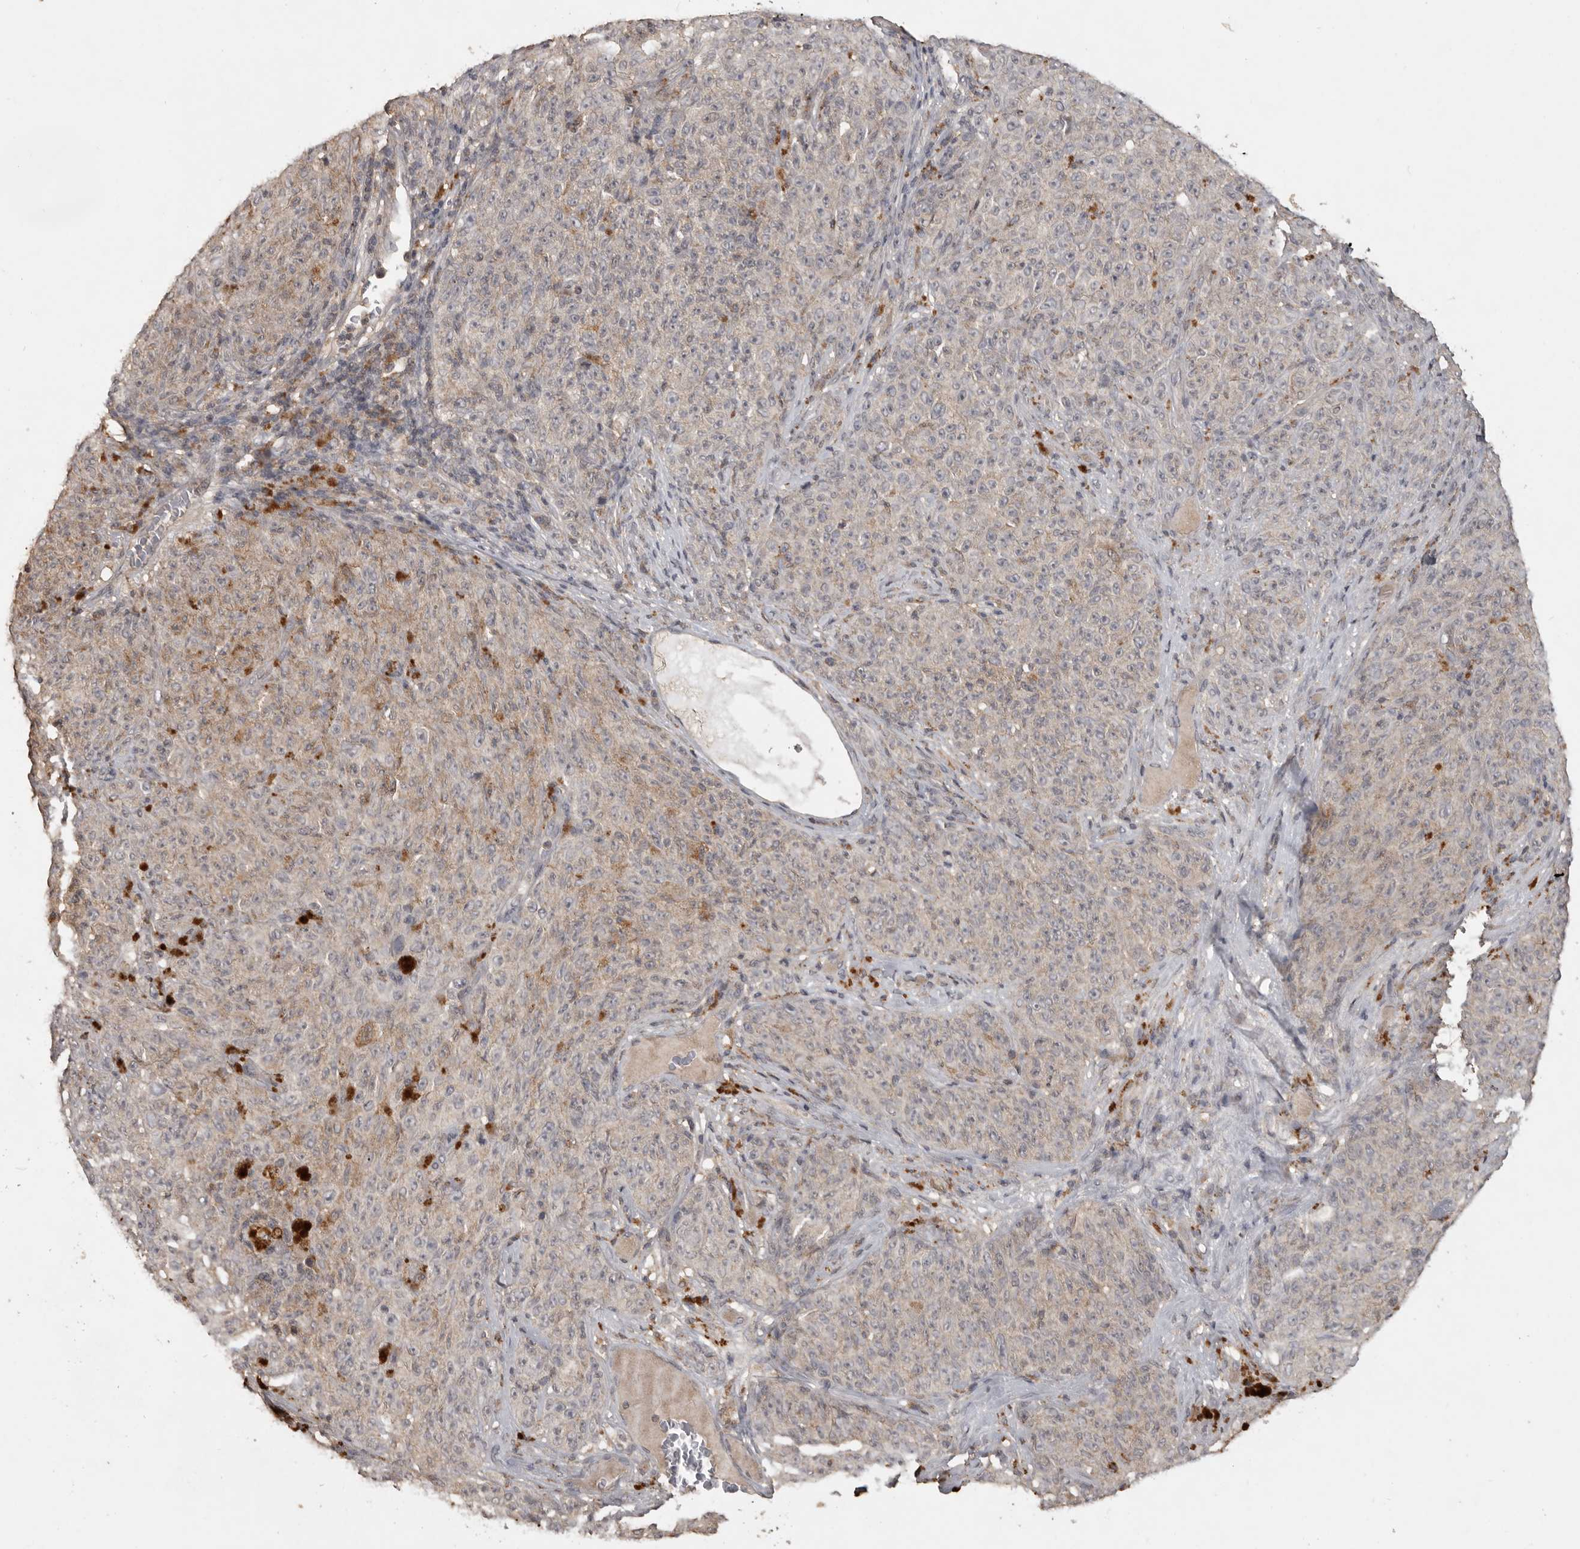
{"staining": {"intensity": "weak", "quantity": "<25%", "location": "cytoplasmic/membranous"}, "tissue": "melanoma", "cell_type": "Tumor cells", "image_type": "cancer", "snomed": [{"axis": "morphology", "description": "Malignant melanoma, NOS"}, {"axis": "topography", "description": "Skin"}], "caption": "IHC photomicrograph of human malignant melanoma stained for a protein (brown), which exhibits no expression in tumor cells.", "gene": "ADAMTS4", "patient": {"sex": "female", "age": 82}}